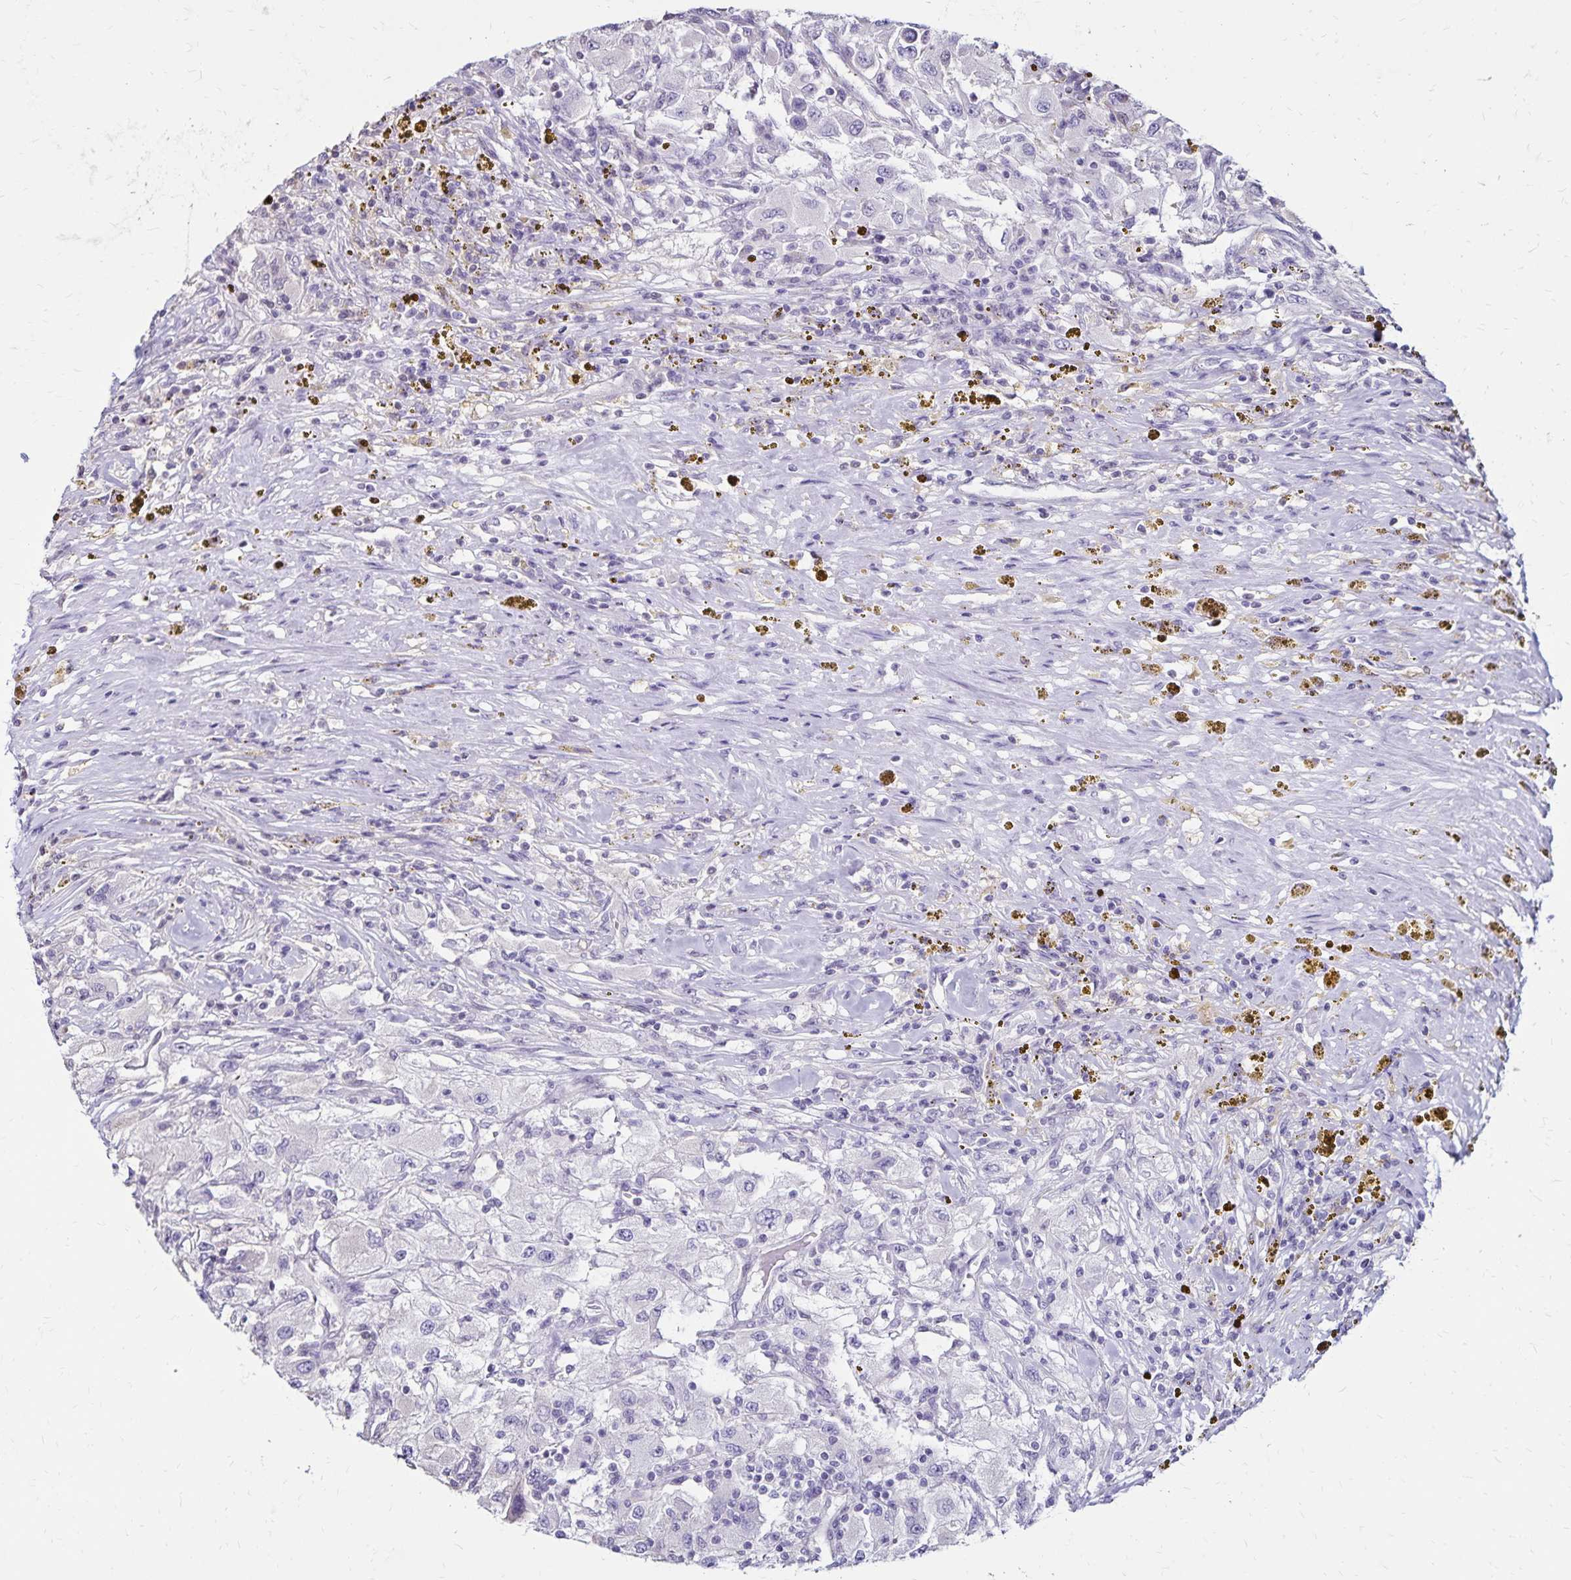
{"staining": {"intensity": "negative", "quantity": "none", "location": "none"}, "tissue": "renal cancer", "cell_type": "Tumor cells", "image_type": "cancer", "snomed": [{"axis": "morphology", "description": "Adenocarcinoma, NOS"}, {"axis": "topography", "description": "Kidney"}], "caption": "The IHC histopathology image has no significant positivity in tumor cells of renal cancer (adenocarcinoma) tissue.", "gene": "SH3GL3", "patient": {"sex": "female", "age": 67}}